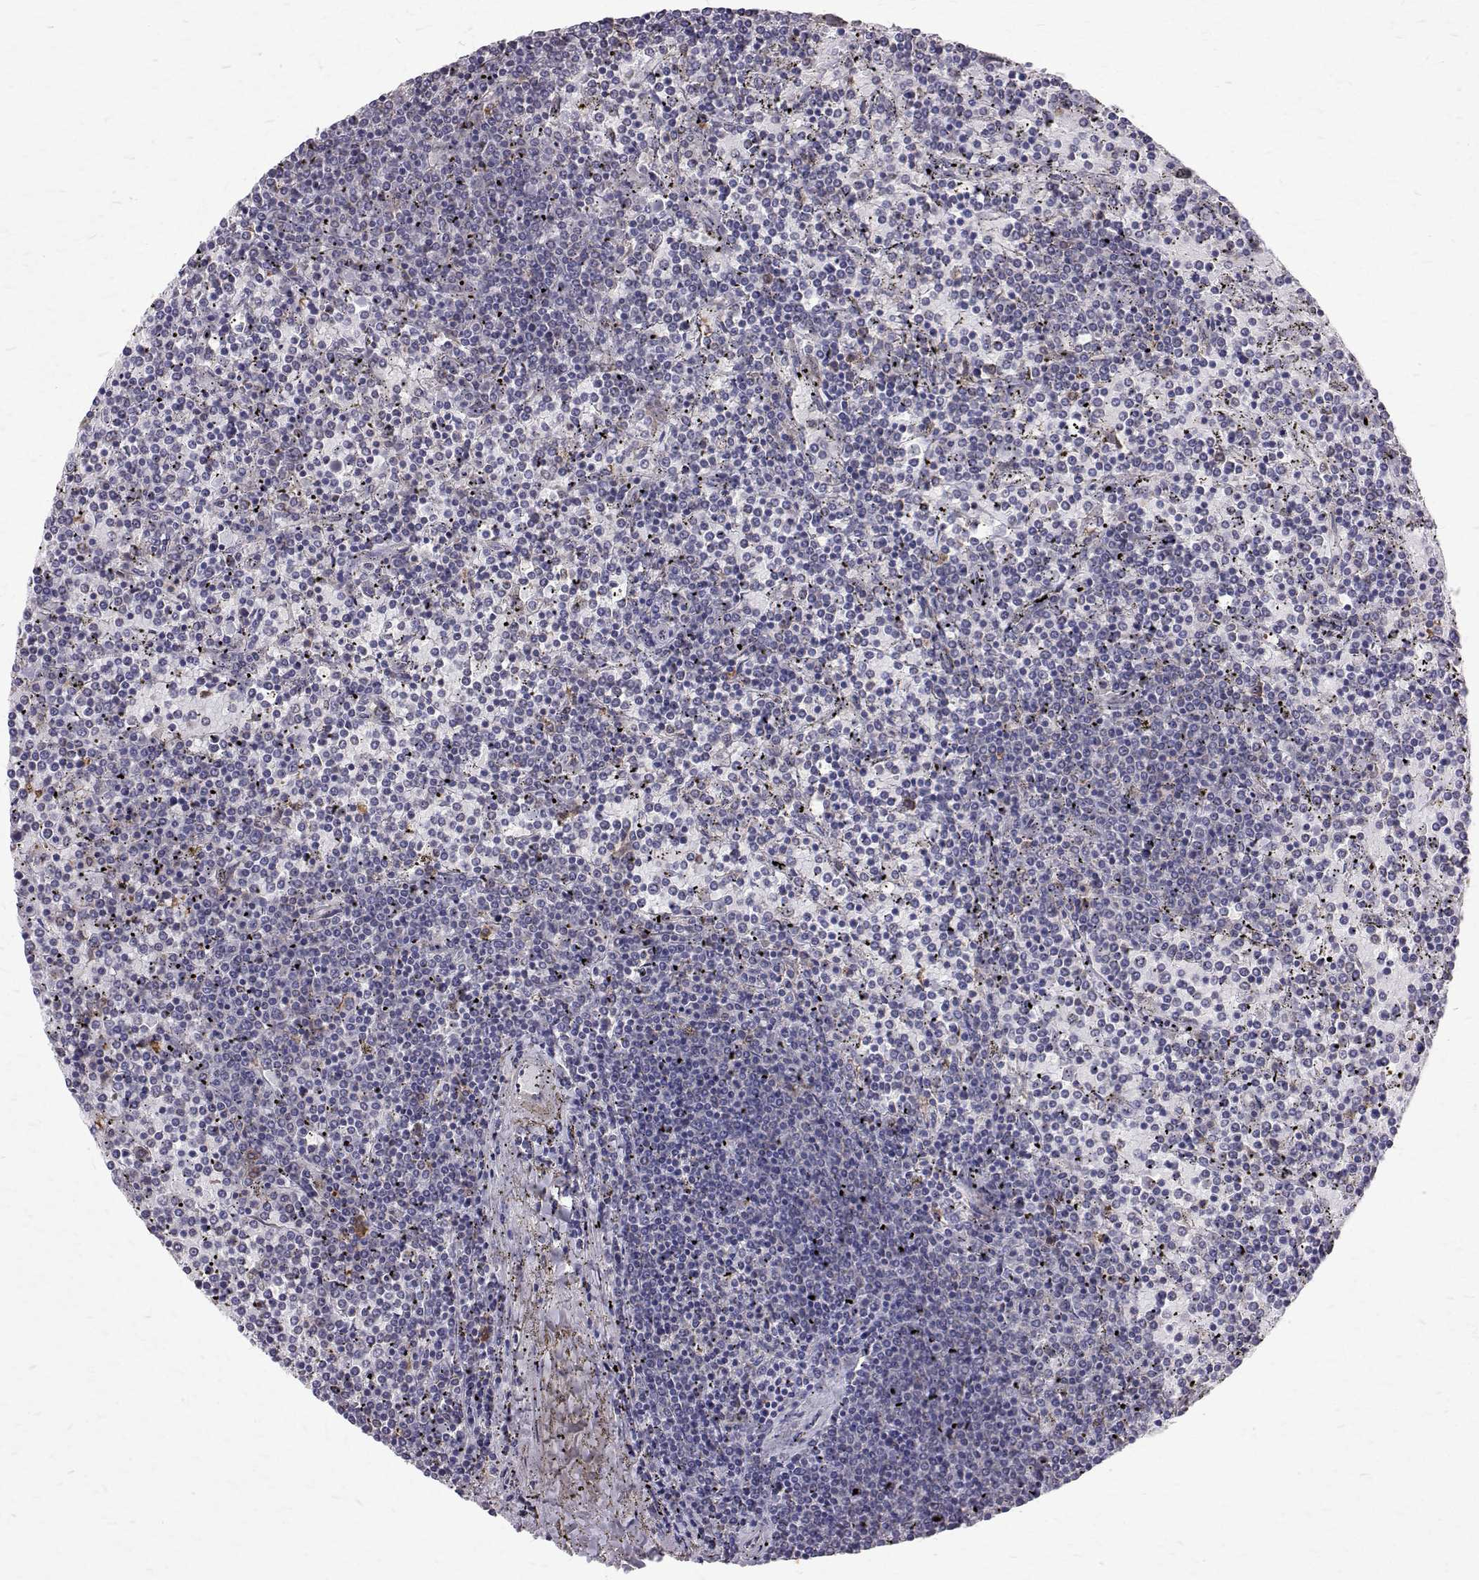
{"staining": {"intensity": "negative", "quantity": "none", "location": "none"}, "tissue": "lymphoma", "cell_type": "Tumor cells", "image_type": "cancer", "snomed": [{"axis": "morphology", "description": "Malignant lymphoma, non-Hodgkin's type, Low grade"}, {"axis": "topography", "description": "Spleen"}], "caption": "Immunohistochemistry photomicrograph of neoplastic tissue: lymphoma stained with DAB shows no significant protein expression in tumor cells.", "gene": "CCDC89", "patient": {"sex": "female", "age": 77}}